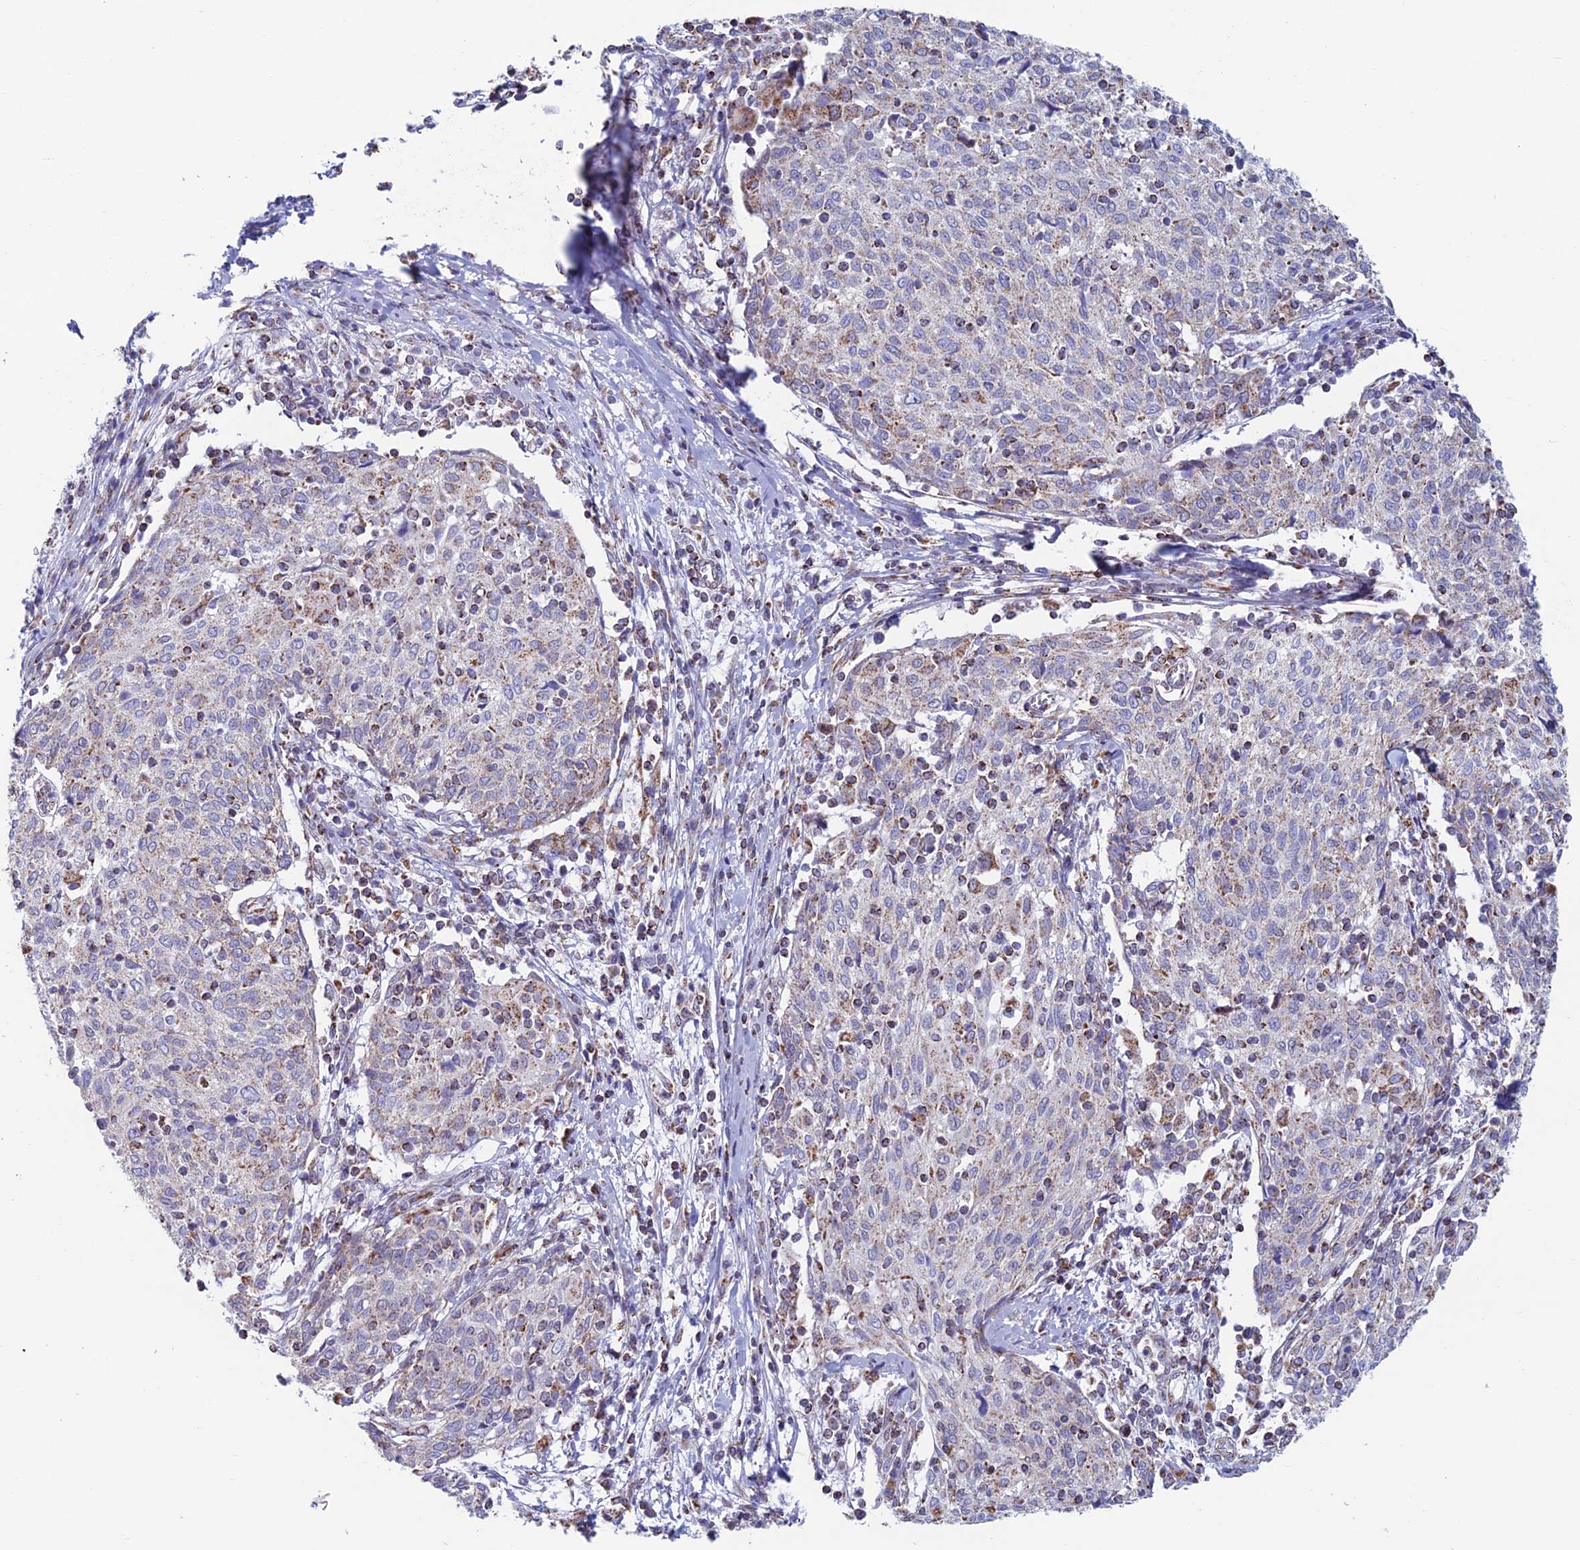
{"staining": {"intensity": "weak", "quantity": "25%-75%", "location": "cytoplasmic/membranous"}, "tissue": "cervical cancer", "cell_type": "Tumor cells", "image_type": "cancer", "snomed": [{"axis": "morphology", "description": "Squamous cell carcinoma, NOS"}, {"axis": "topography", "description": "Cervix"}], "caption": "Immunohistochemical staining of cervical squamous cell carcinoma shows low levels of weak cytoplasmic/membranous protein expression in about 25%-75% of tumor cells. Nuclei are stained in blue.", "gene": "ZNG1B", "patient": {"sex": "female", "age": 52}}